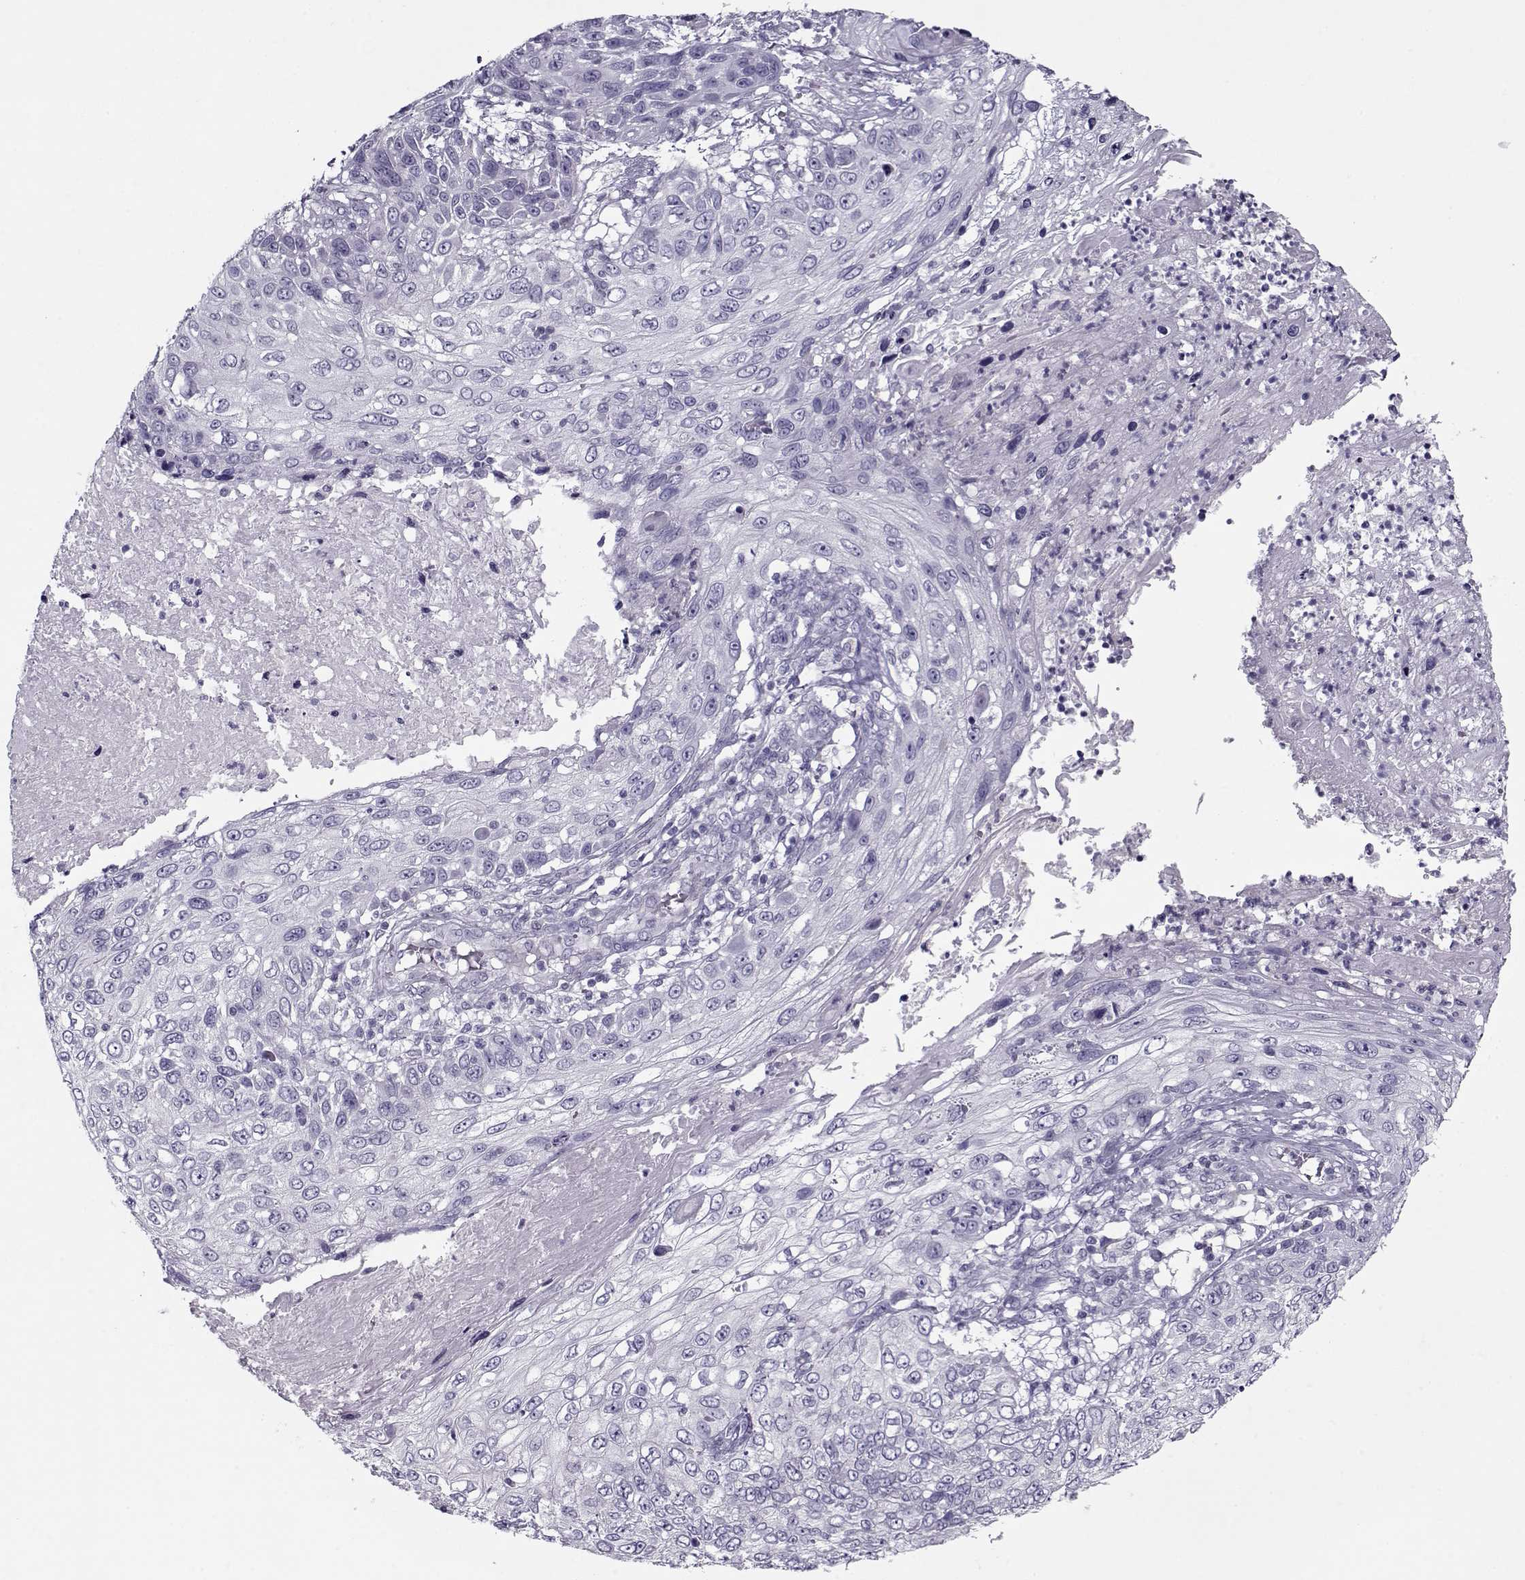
{"staining": {"intensity": "negative", "quantity": "none", "location": "none"}, "tissue": "skin cancer", "cell_type": "Tumor cells", "image_type": "cancer", "snomed": [{"axis": "morphology", "description": "Squamous cell carcinoma, NOS"}, {"axis": "topography", "description": "Skin"}], "caption": "An image of human skin squamous cell carcinoma is negative for staining in tumor cells.", "gene": "PP2D1", "patient": {"sex": "male", "age": 92}}